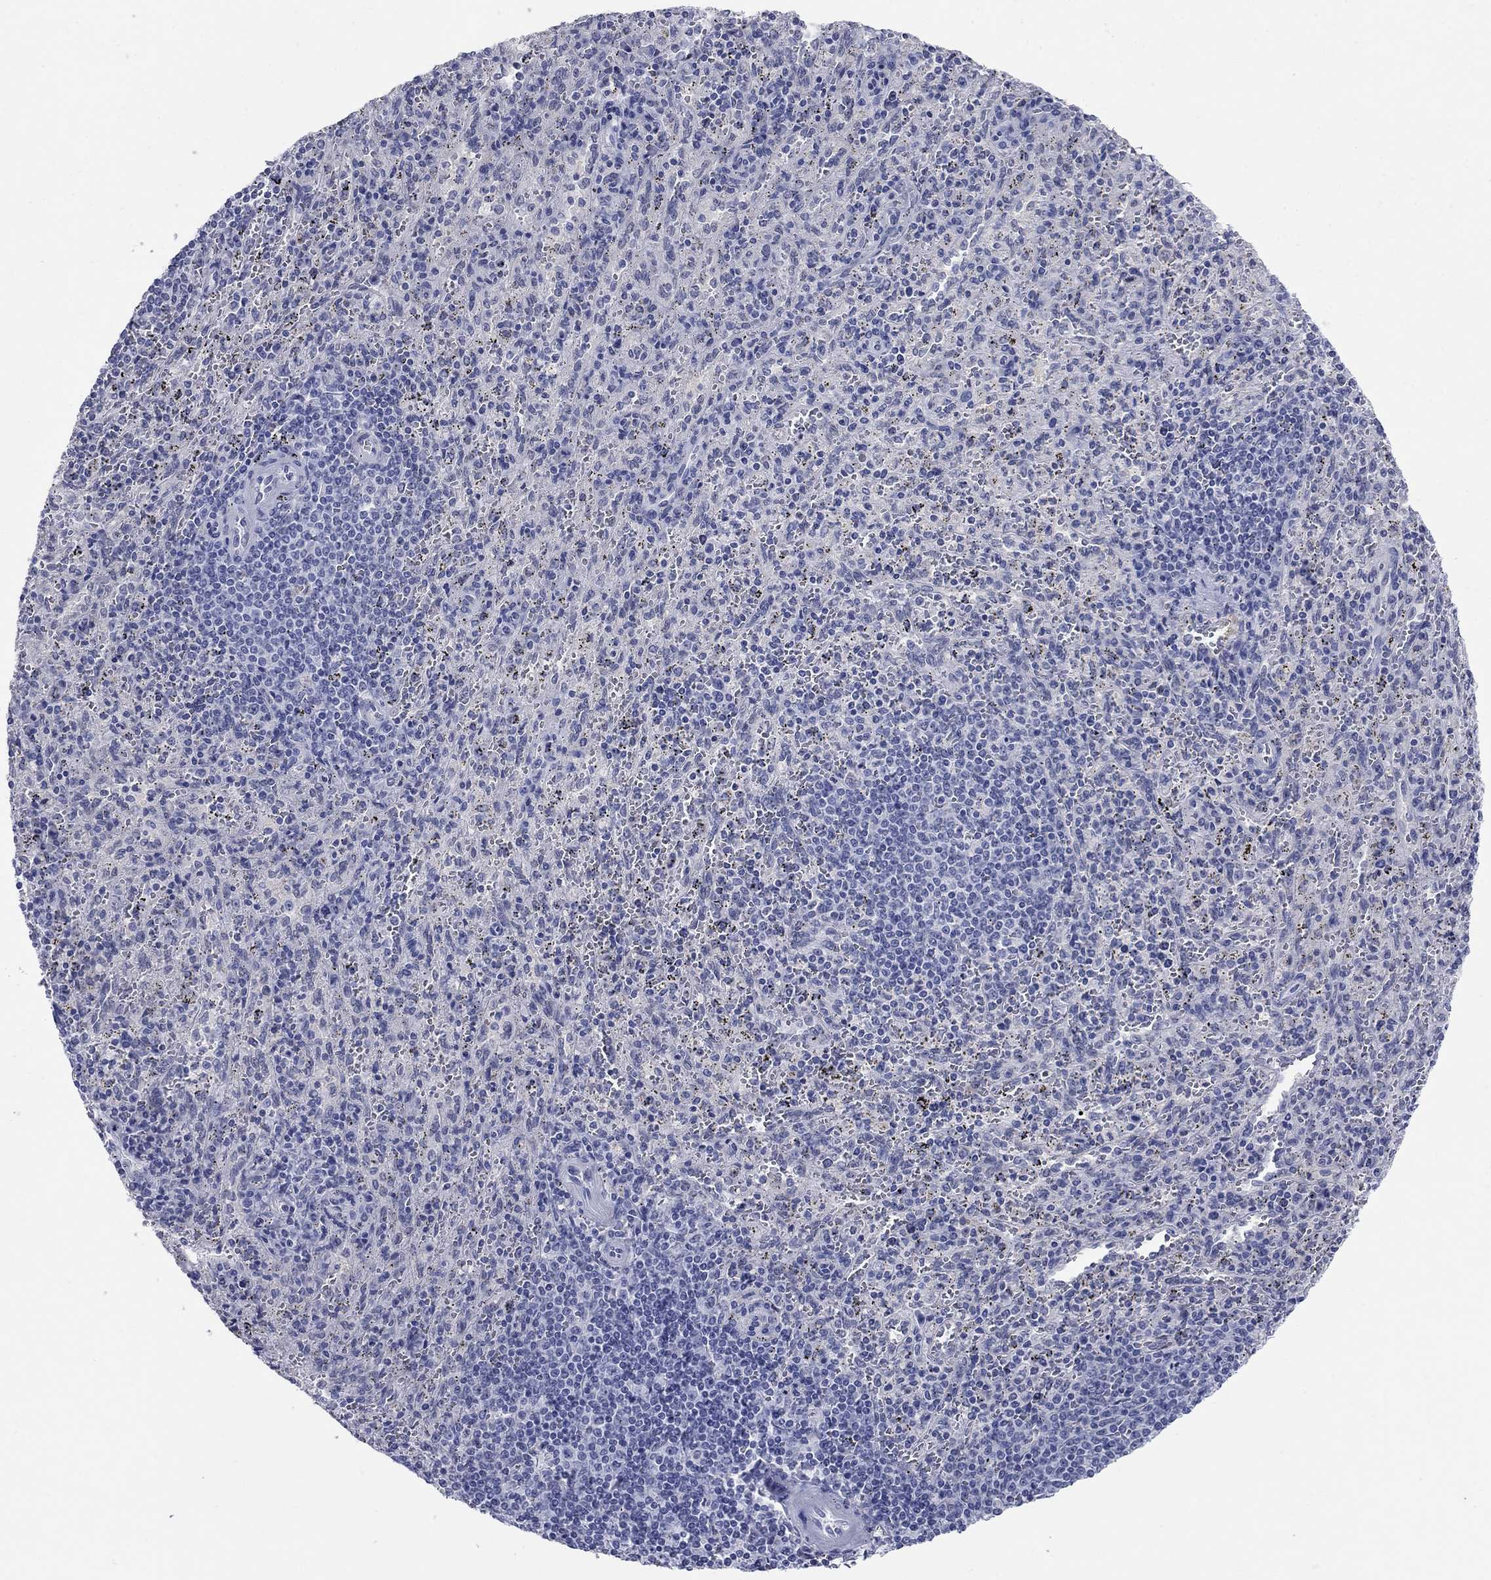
{"staining": {"intensity": "negative", "quantity": "none", "location": "none"}, "tissue": "spleen", "cell_type": "Cells in red pulp", "image_type": "normal", "snomed": [{"axis": "morphology", "description": "Normal tissue, NOS"}, {"axis": "topography", "description": "Spleen"}], "caption": "Protein analysis of normal spleen shows no significant positivity in cells in red pulp.", "gene": "ATP6V1G2", "patient": {"sex": "male", "age": 57}}